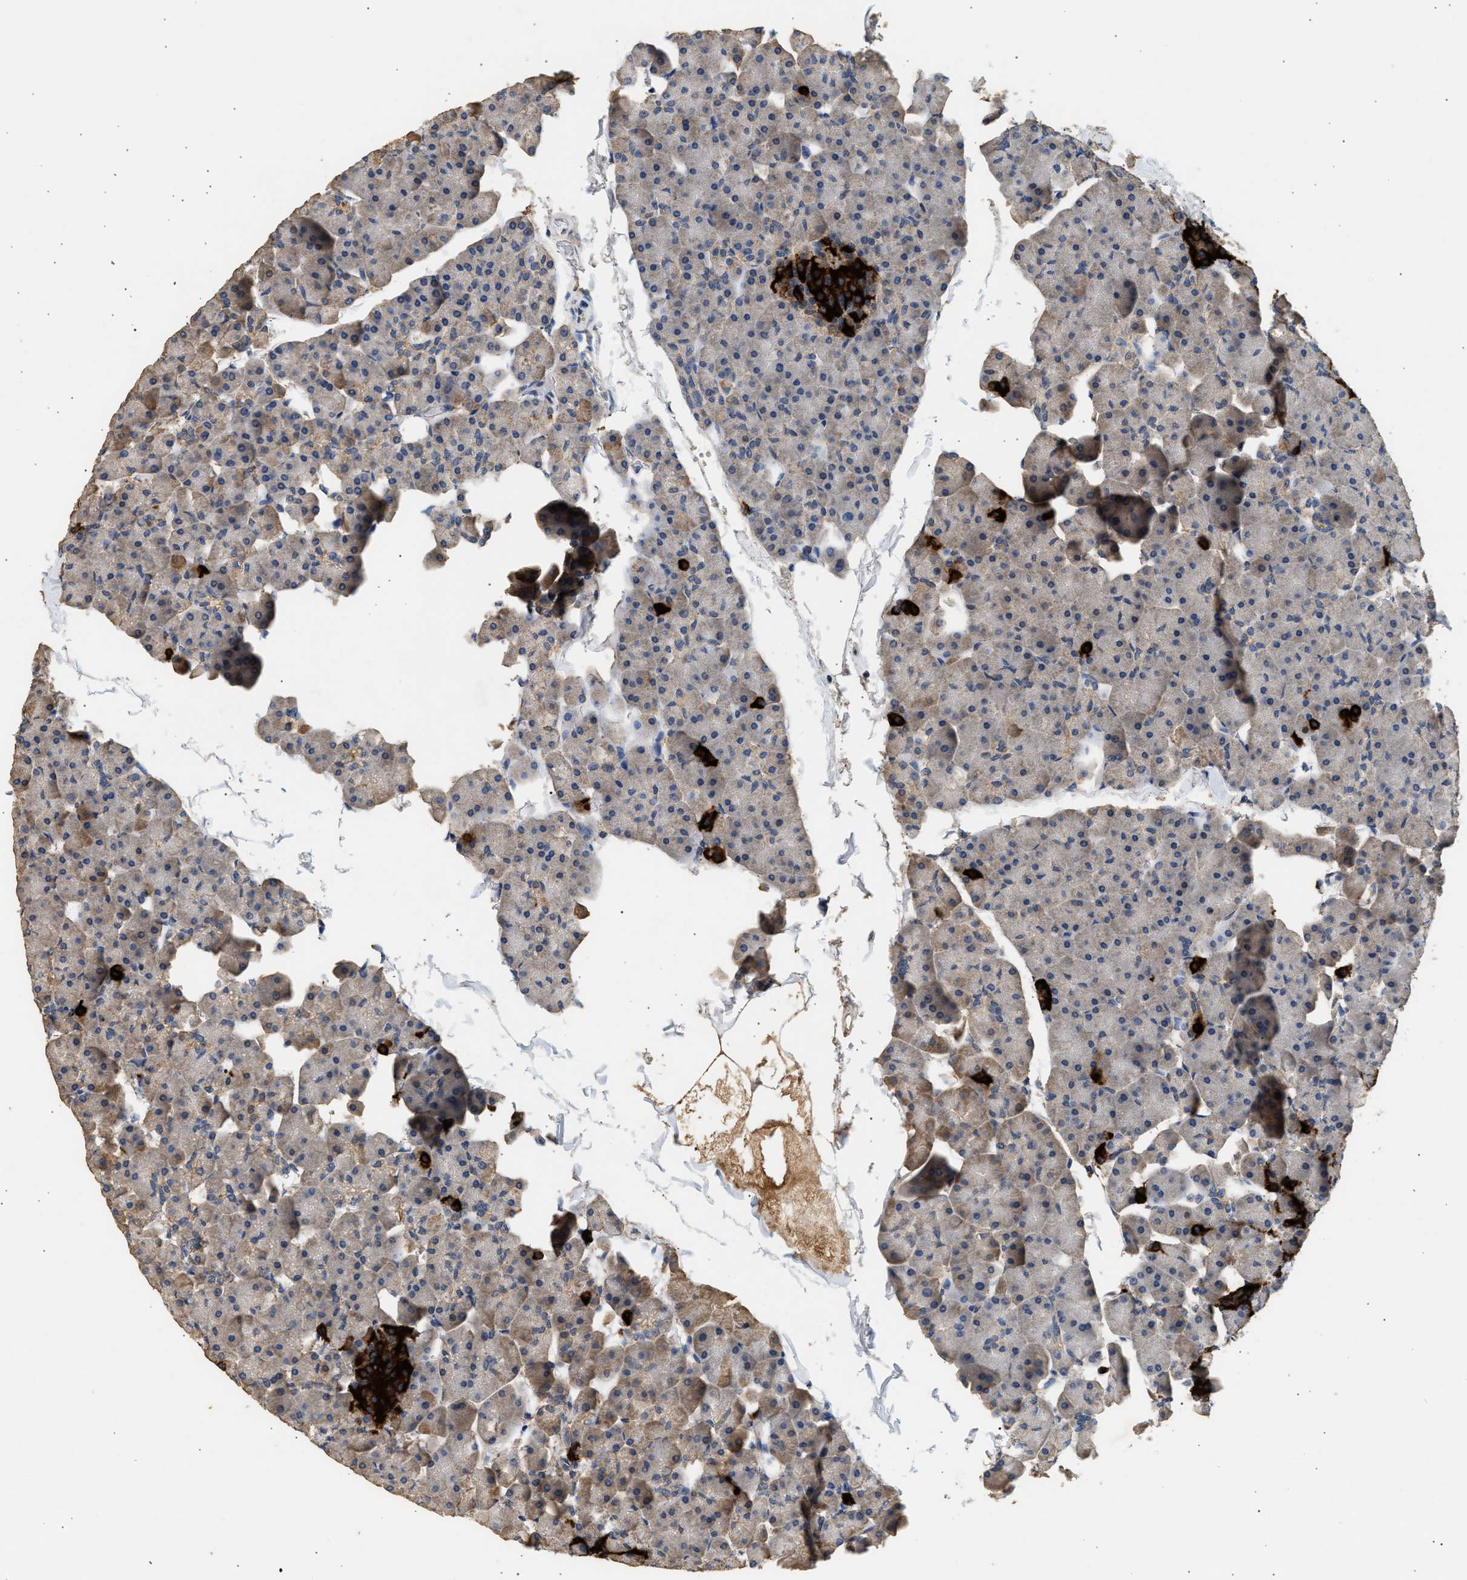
{"staining": {"intensity": "weak", "quantity": "<25%", "location": "cytoplasmic/membranous"}, "tissue": "pancreas", "cell_type": "Exocrine glandular cells", "image_type": "normal", "snomed": [{"axis": "morphology", "description": "Normal tissue, NOS"}, {"axis": "topography", "description": "Pancreas"}], "caption": "This is an immunohistochemistry micrograph of benign pancreas. There is no positivity in exocrine glandular cells.", "gene": "WDR31", "patient": {"sex": "male", "age": 35}}